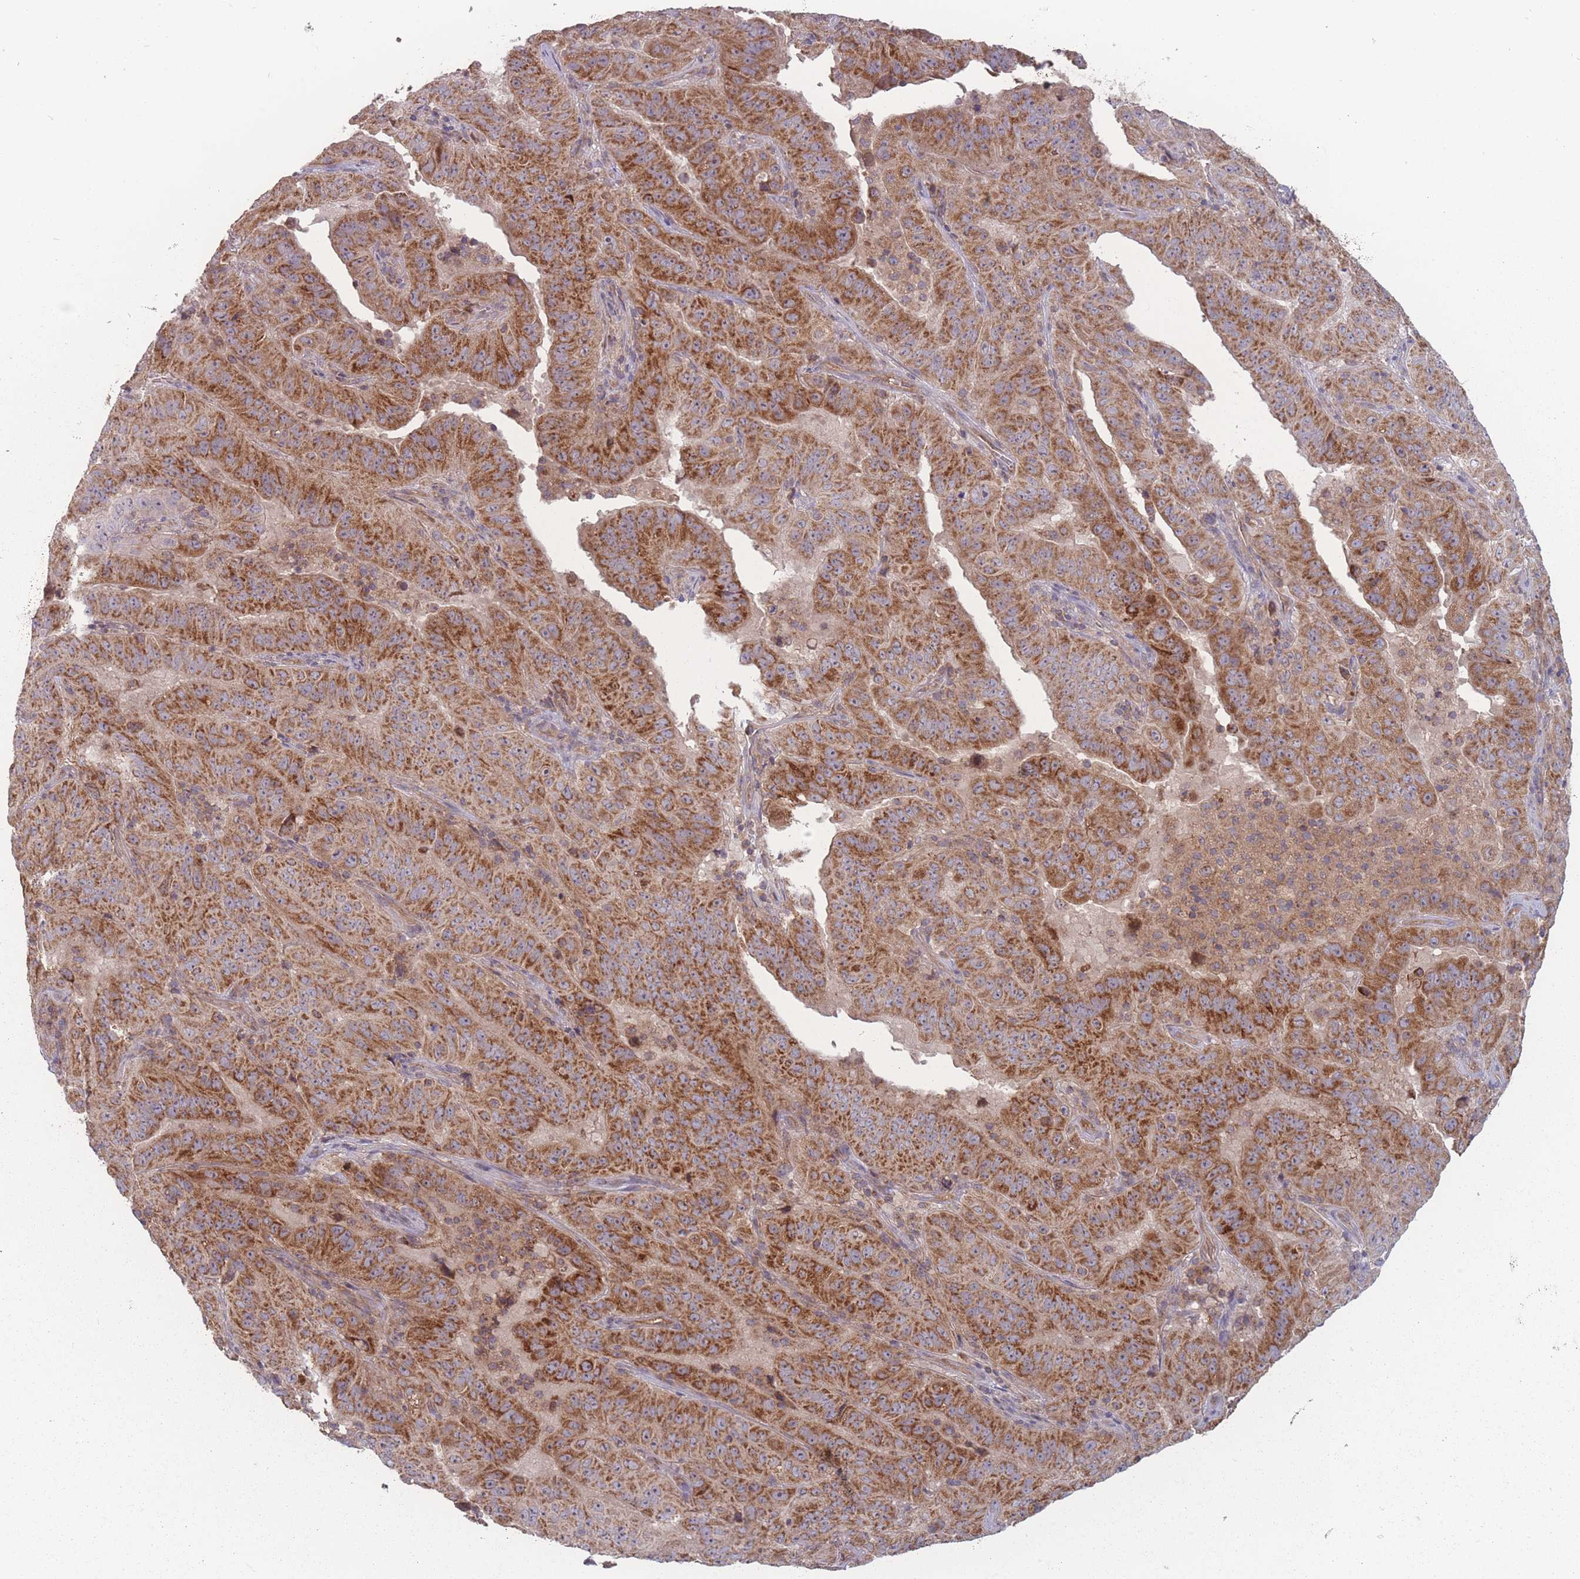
{"staining": {"intensity": "strong", "quantity": ">75%", "location": "cytoplasmic/membranous"}, "tissue": "pancreatic cancer", "cell_type": "Tumor cells", "image_type": "cancer", "snomed": [{"axis": "morphology", "description": "Adenocarcinoma, NOS"}, {"axis": "topography", "description": "Pancreas"}], "caption": "Protein expression analysis of human pancreatic adenocarcinoma reveals strong cytoplasmic/membranous staining in about >75% of tumor cells.", "gene": "ATP5MG", "patient": {"sex": "male", "age": 63}}